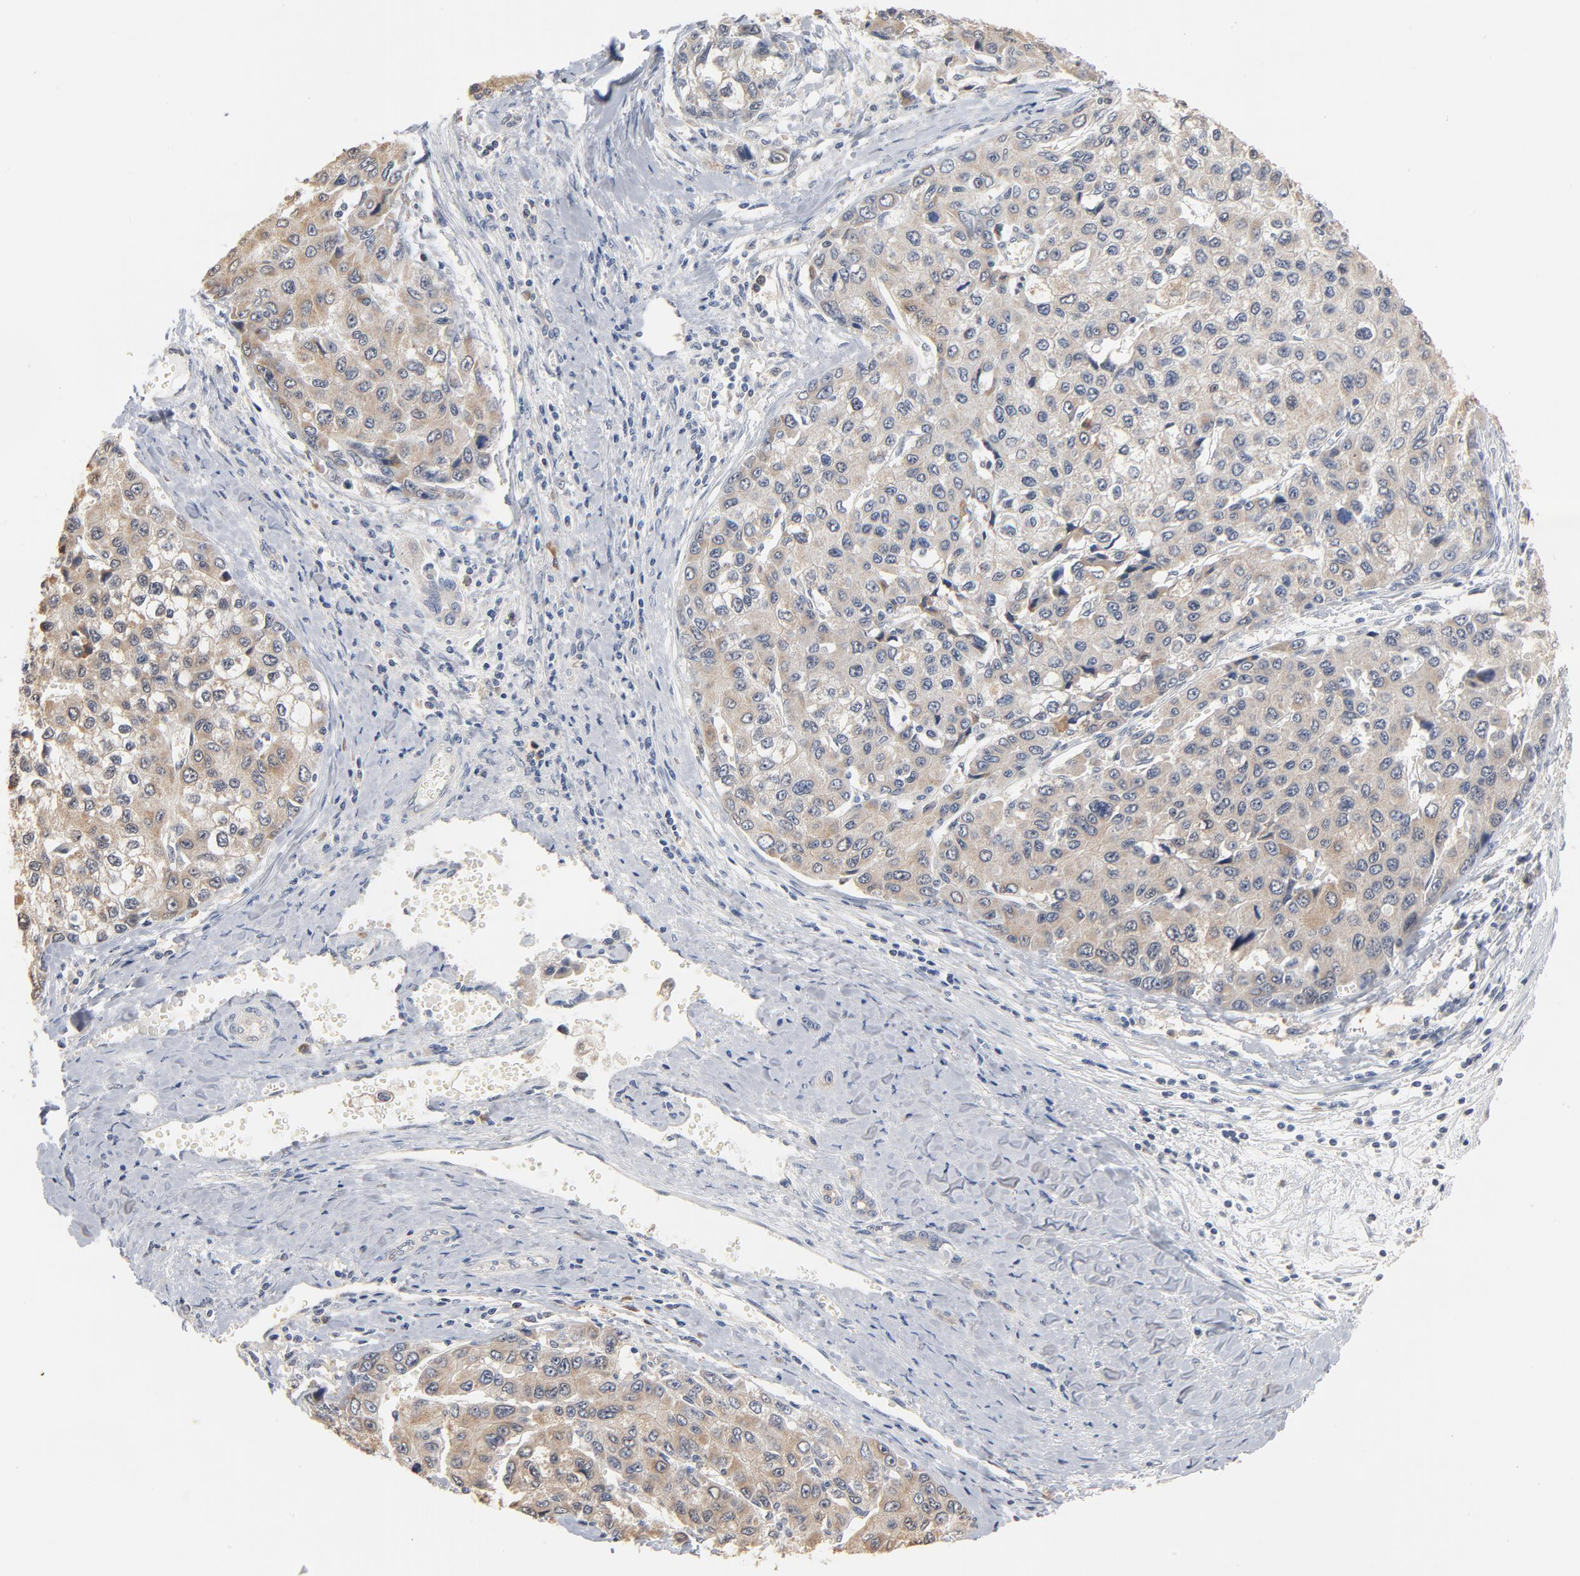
{"staining": {"intensity": "weak", "quantity": ">75%", "location": "cytoplasmic/membranous"}, "tissue": "liver cancer", "cell_type": "Tumor cells", "image_type": "cancer", "snomed": [{"axis": "morphology", "description": "Carcinoma, Hepatocellular, NOS"}, {"axis": "topography", "description": "Liver"}], "caption": "Protein expression analysis of human liver cancer reveals weak cytoplasmic/membranous positivity in approximately >75% of tumor cells.", "gene": "EPCAM", "patient": {"sex": "female", "age": 66}}